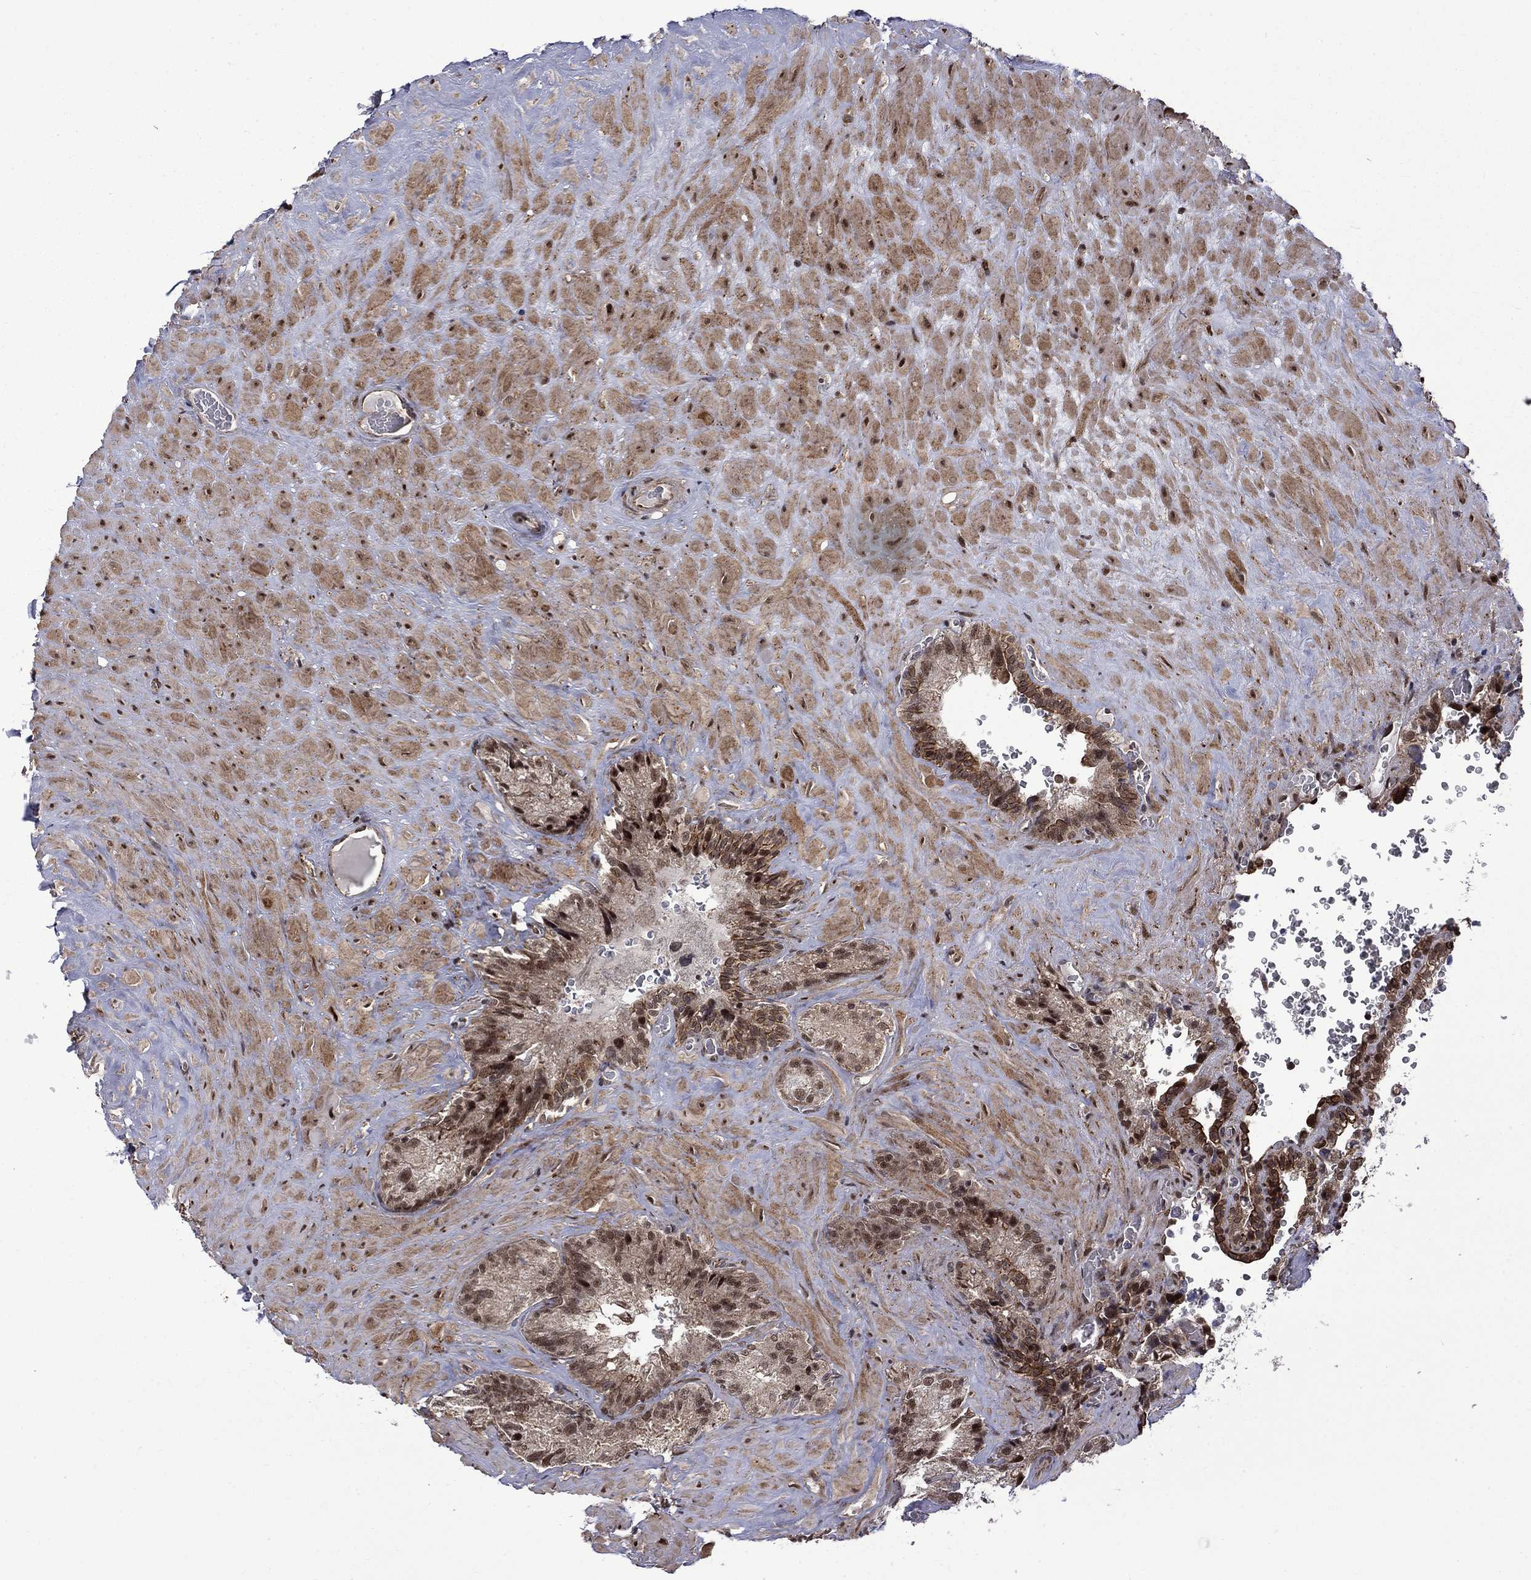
{"staining": {"intensity": "moderate", "quantity": "25%-75%", "location": "cytoplasmic/membranous,nuclear"}, "tissue": "seminal vesicle", "cell_type": "Glandular cells", "image_type": "normal", "snomed": [{"axis": "morphology", "description": "Normal tissue, NOS"}, {"axis": "topography", "description": "Seminal veicle"}], "caption": "The photomicrograph demonstrates staining of normal seminal vesicle, revealing moderate cytoplasmic/membranous,nuclear protein positivity (brown color) within glandular cells. (Stains: DAB (3,3'-diaminobenzidine) in brown, nuclei in blue, Microscopy: brightfield microscopy at high magnification).", "gene": "KPNA3", "patient": {"sex": "male", "age": 72}}